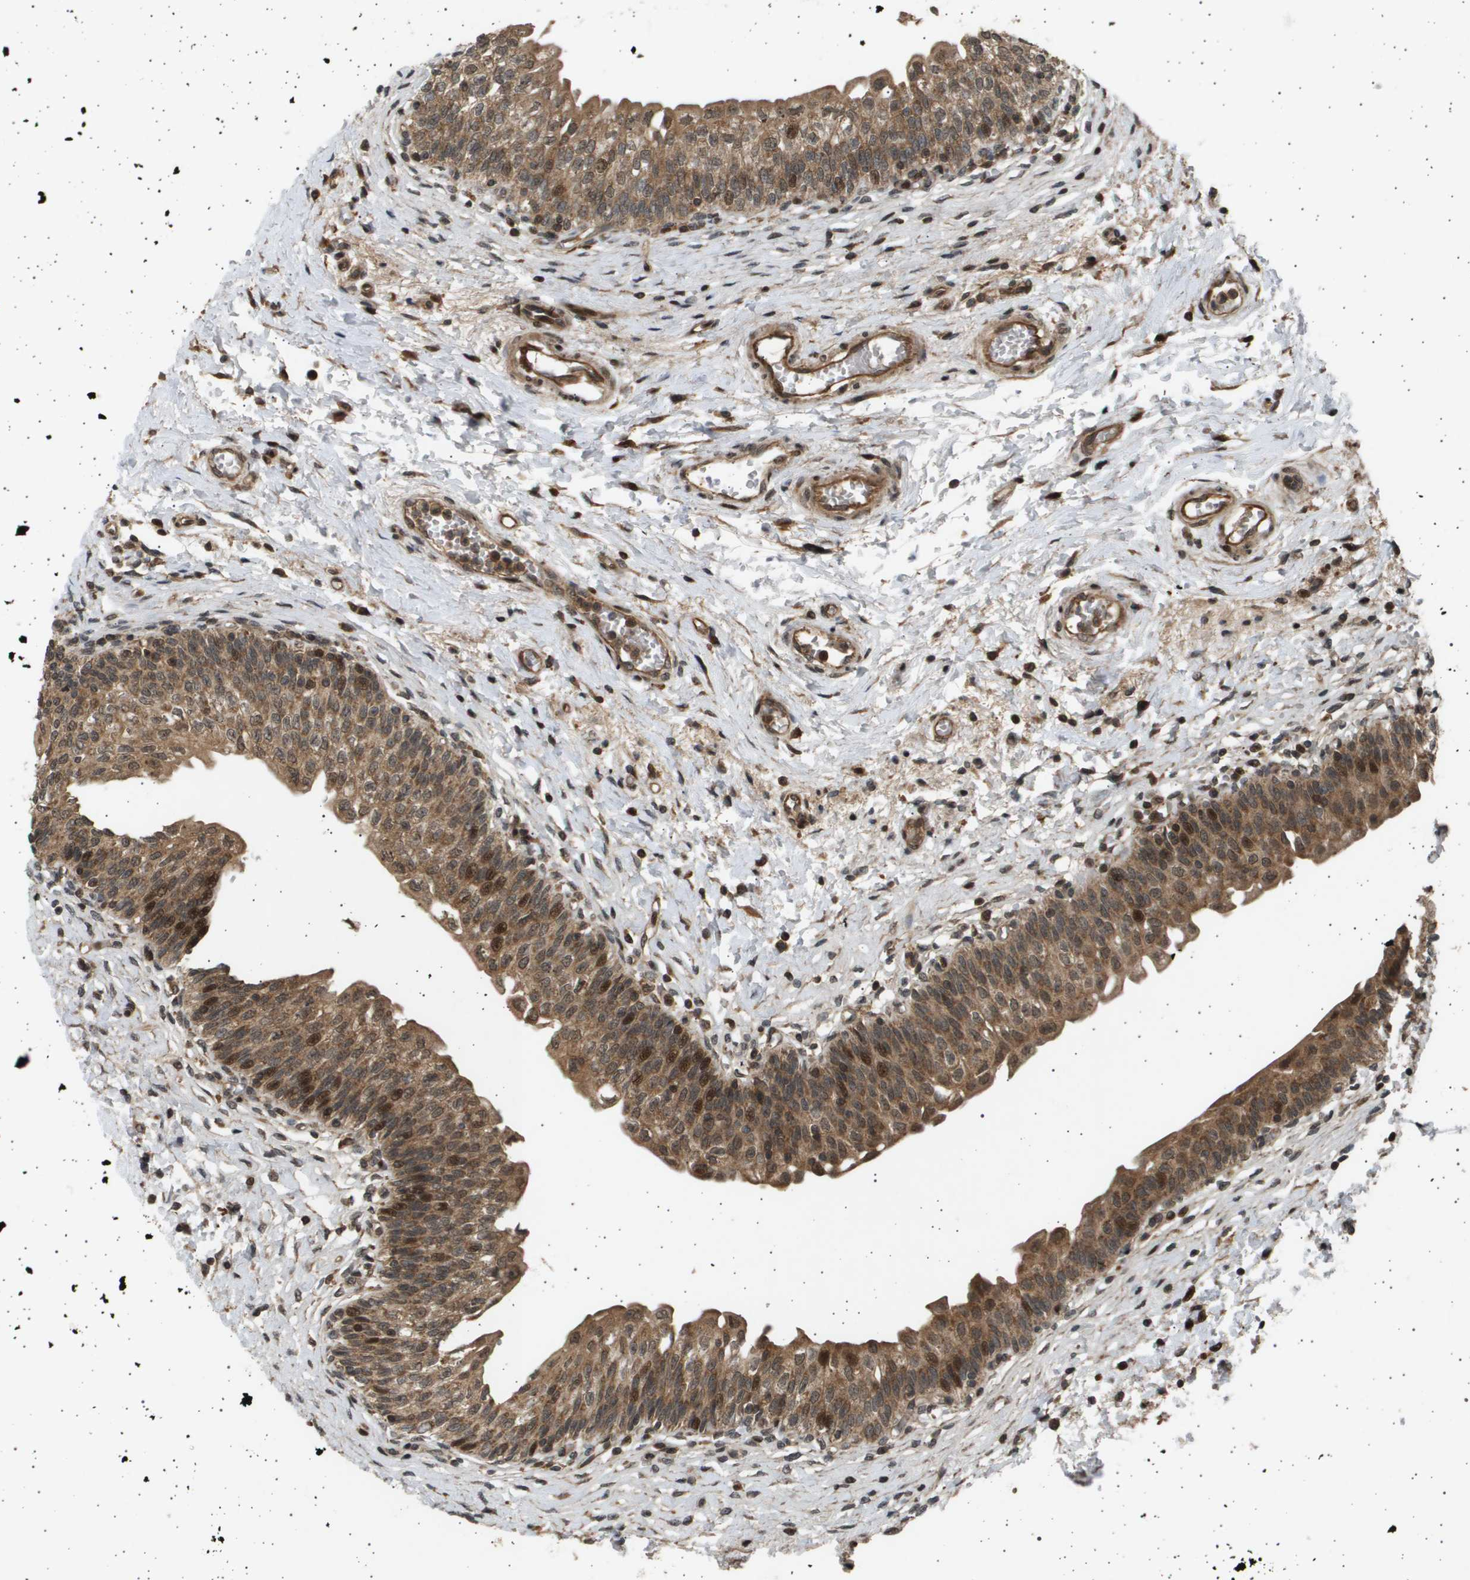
{"staining": {"intensity": "moderate", "quantity": ">75%", "location": "cytoplasmic/membranous,nuclear"}, "tissue": "urinary bladder", "cell_type": "Urothelial cells", "image_type": "normal", "snomed": [{"axis": "morphology", "description": "Normal tissue, NOS"}, {"axis": "topography", "description": "Urinary bladder"}], "caption": "Human urinary bladder stained with a brown dye exhibits moderate cytoplasmic/membranous,nuclear positive positivity in approximately >75% of urothelial cells.", "gene": "TNRC6A", "patient": {"sex": "male", "age": 55}}